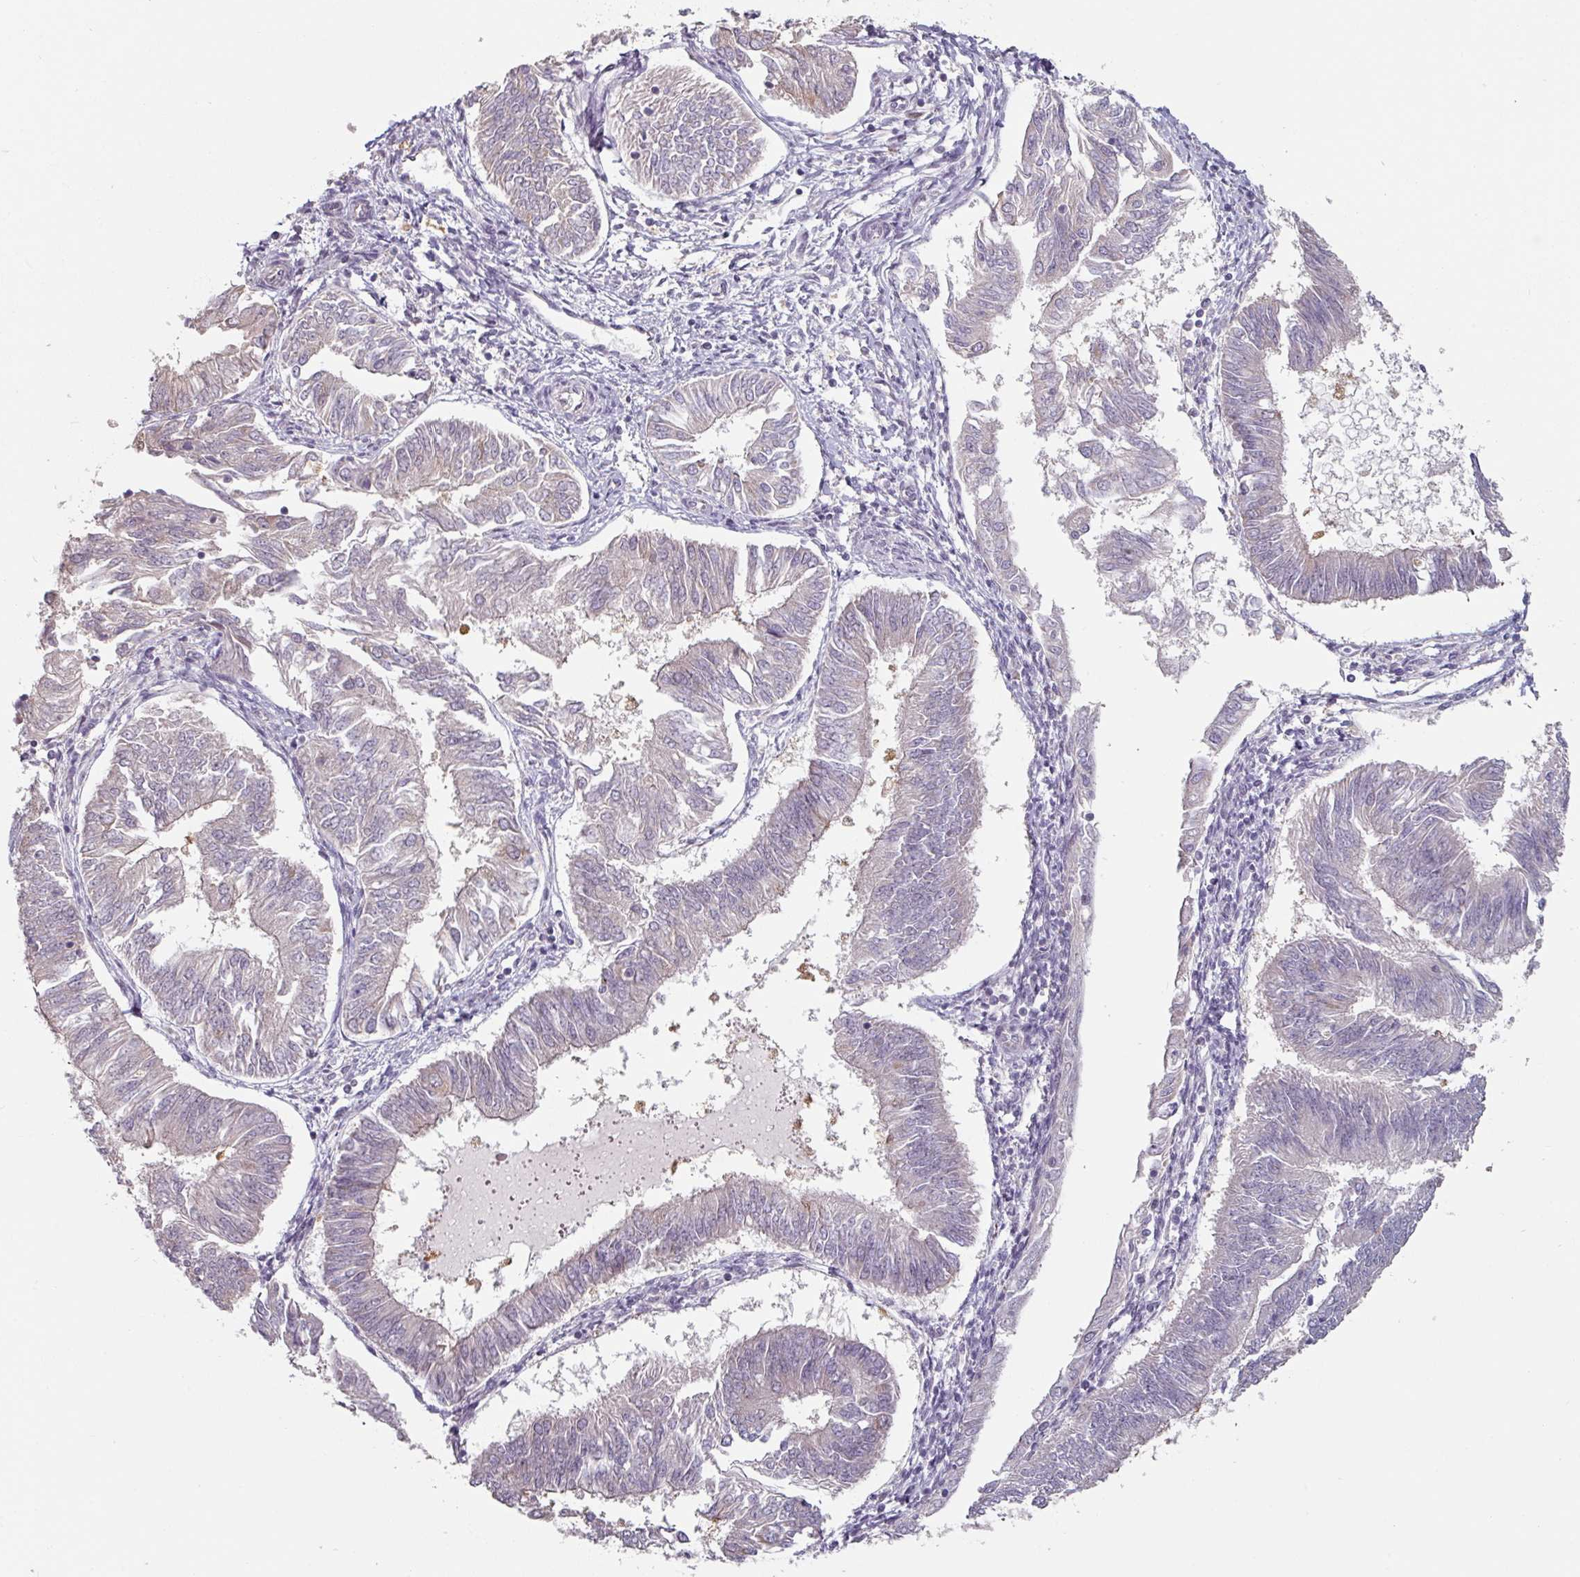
{"staining": {"intensity": "negative", "quantity": "none", "location": "none"}, "tissue": "endometrial cancer", "cell_type": "Tumor cells", "image_type": "cancer", "snomed": [{"axis": "morphology", "description": "Adenocarcinoma, NOS"}, {"axis": "topography", "description": "Endometrium"}], "caption": "Adenocarcinoma (endometrial) stained for a protein using immunohistochemistry (IHC) exhibits no positivity tumor cells.", "gene": "ZBTB6", "patient": {"sex": "female", "age": 58}}